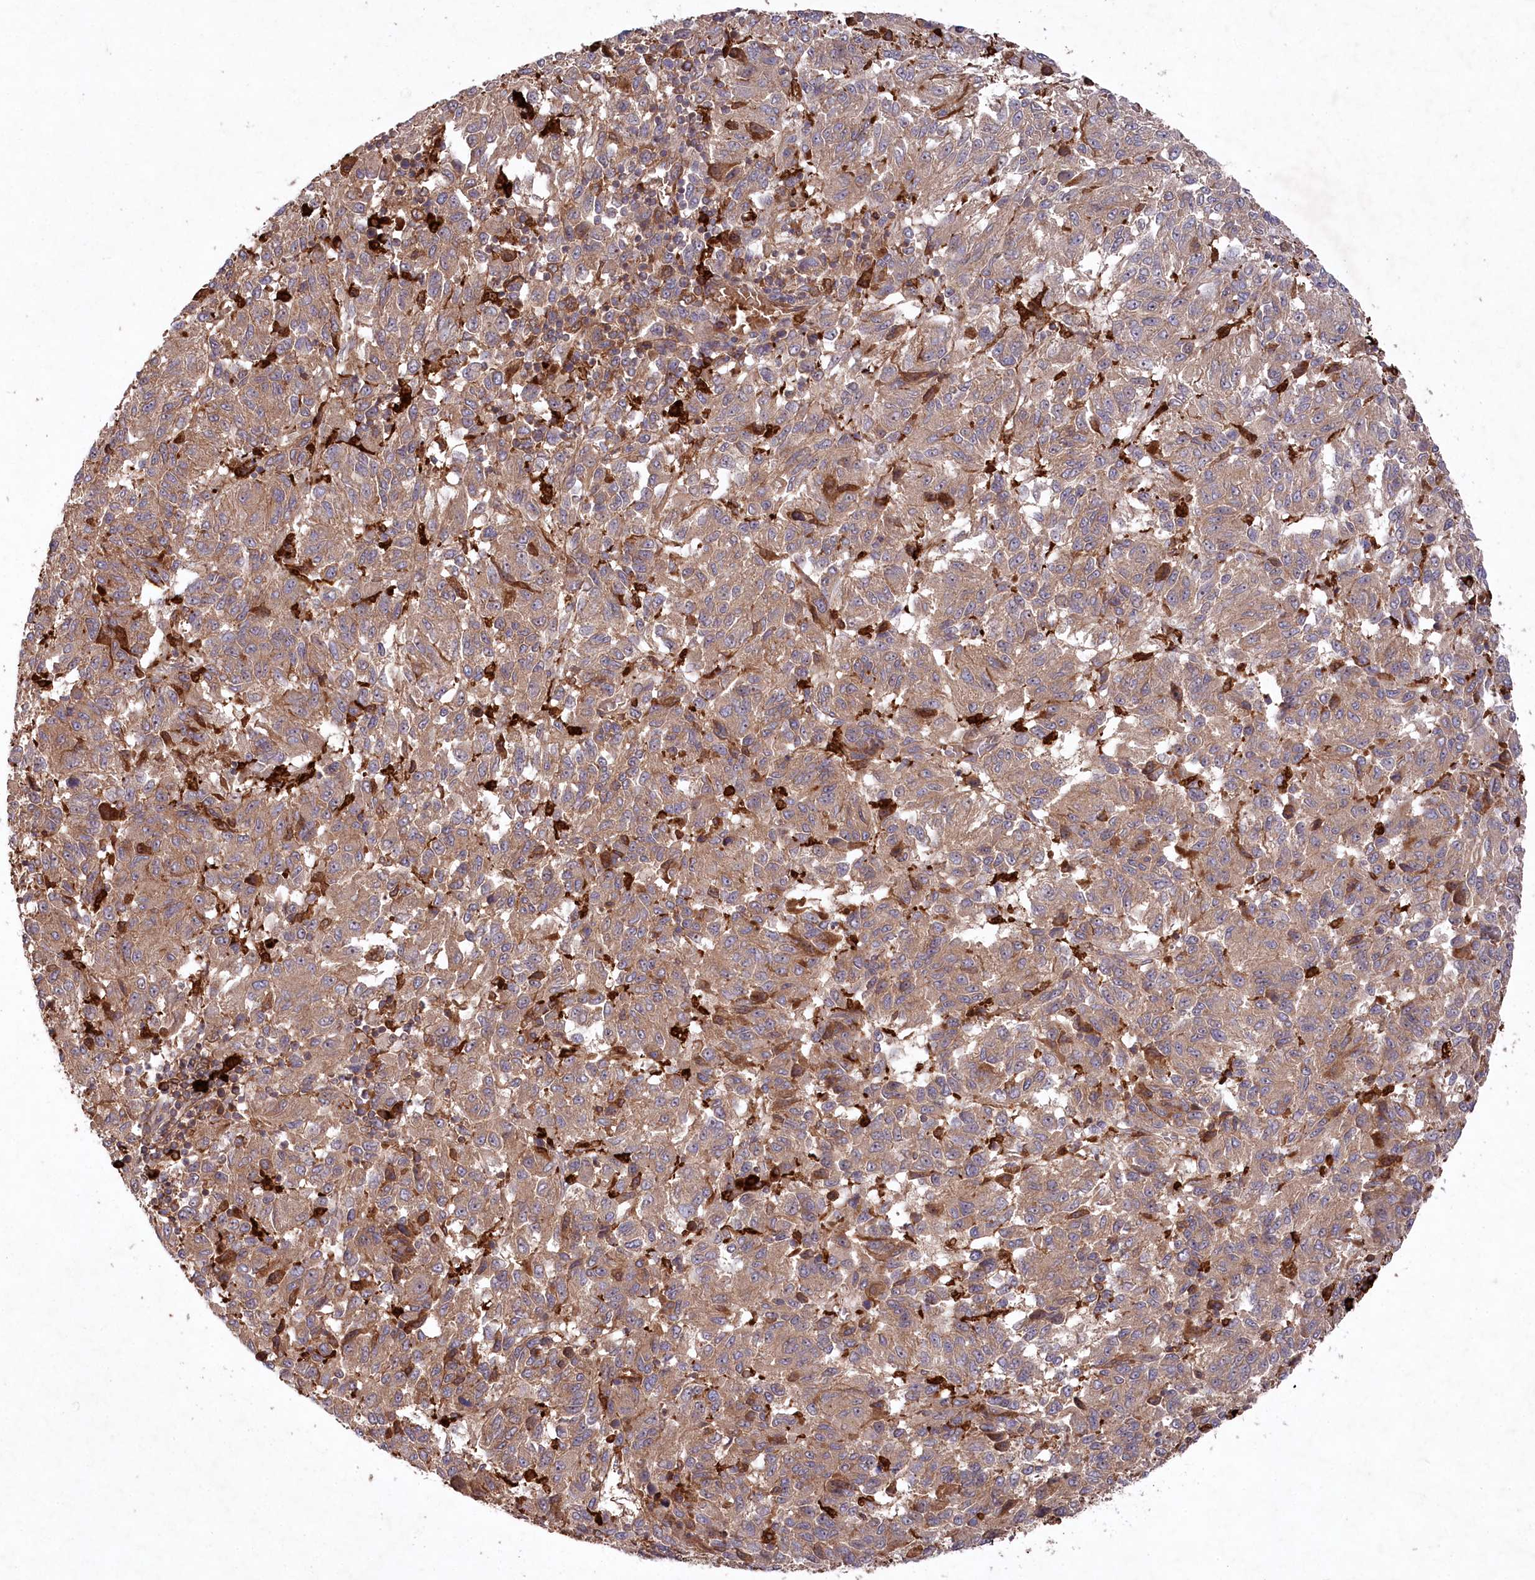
{"staining": {"intensity": "moderate", "quantity": ">75%", "location": "cytoplasmic/membranous"}, "tissue": "melanoma", "cell_type": "Tumor cells", "image_type": "cancer", "snomed": [{"axis": "morphology", "description": "Malignant melanoma, Metastatic site"}, {"axis": "topography", "description": "Lung"}], "caption": "Protein staining exhibits moderate cytoplasmic/membranous expression in about >75% of tumor cells in malignant melanoma (metastatic site).", "gene": "PPP1R21", "patient": {"sex": "male", "age": 64}}